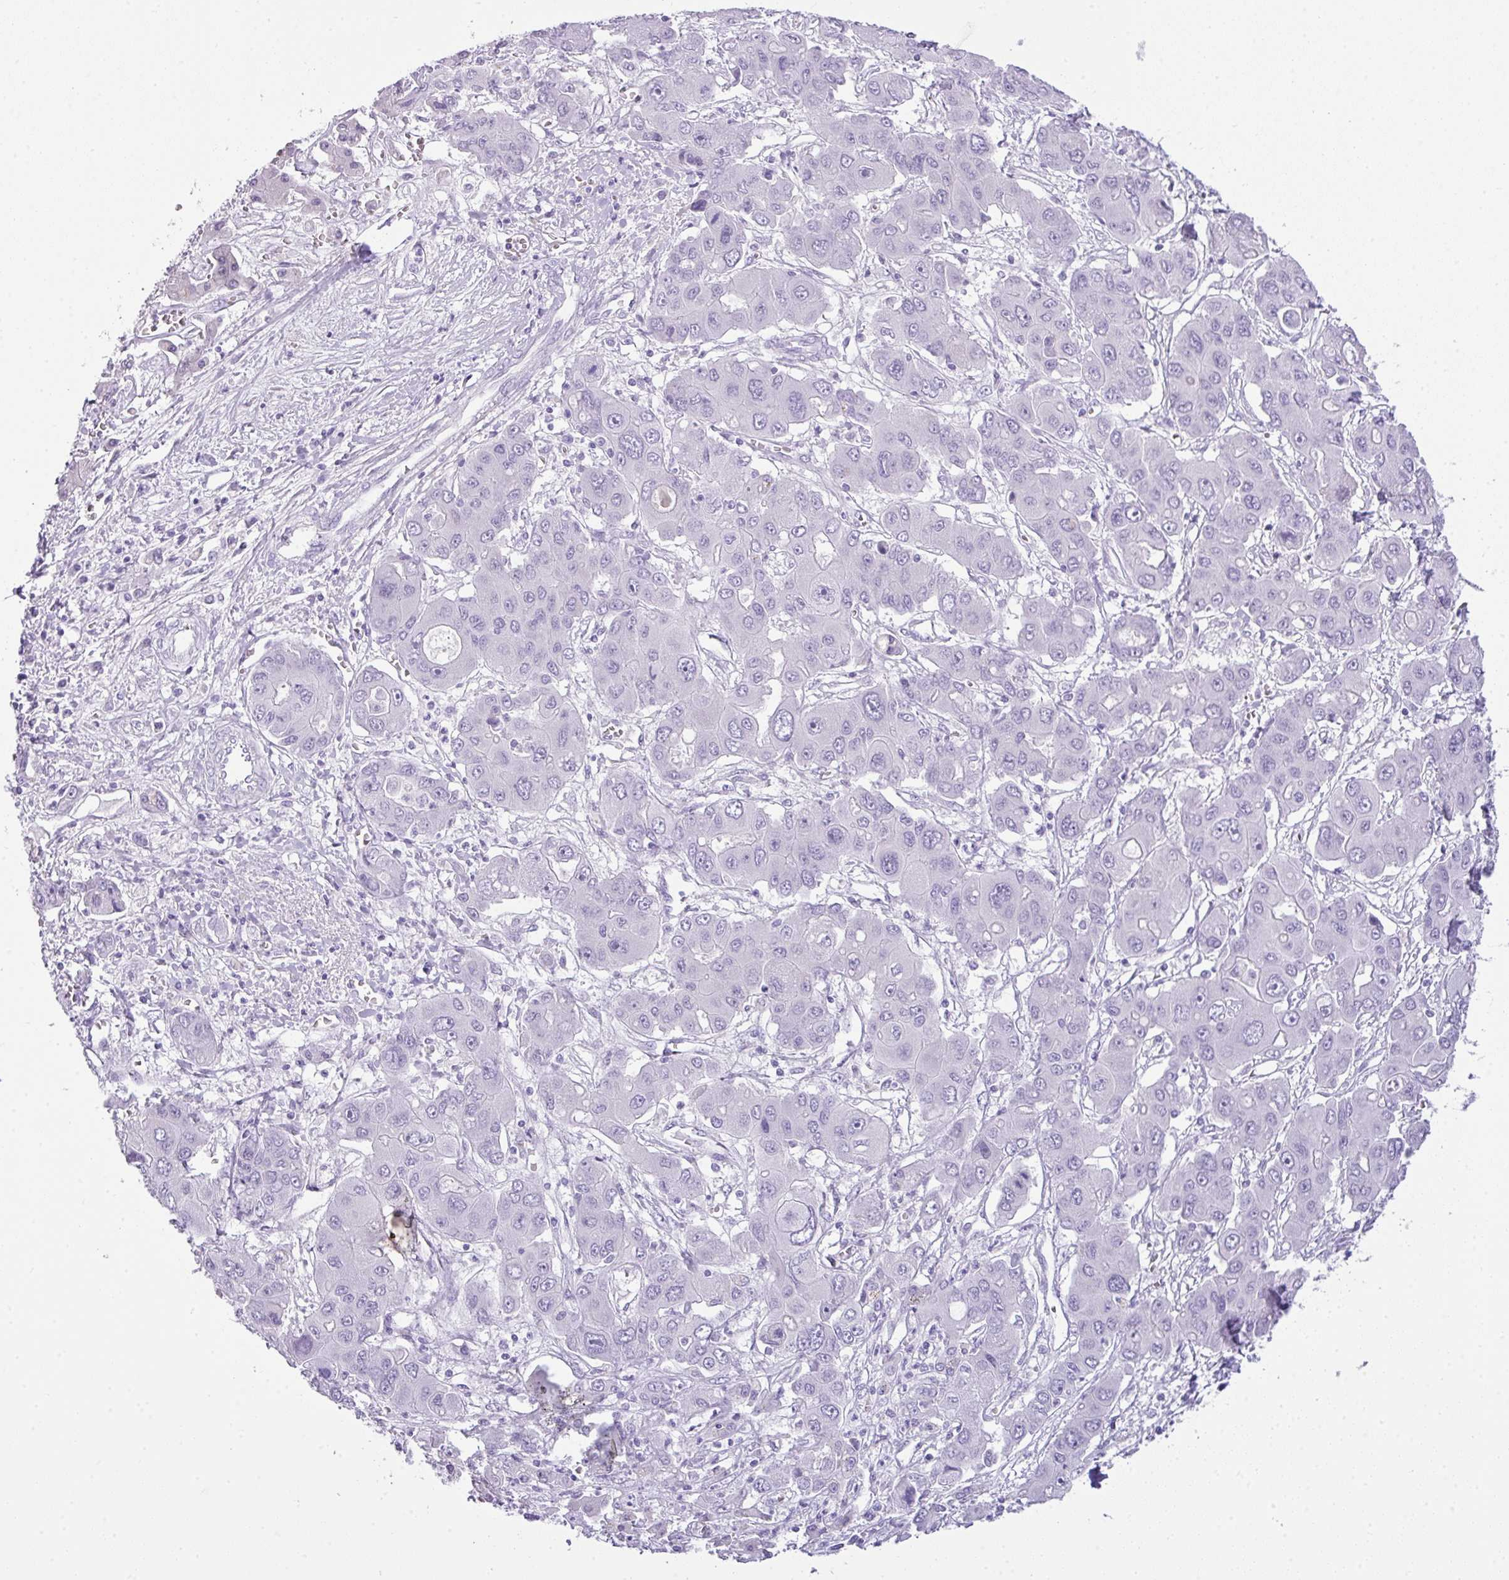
{"staining": {"intensity": "negative", "quantity": "none", "location": "none"}, "tissue": "liver cancer", "cell_type": "Tumor cells", "image_type": "cancer", "snomed": [{"axis": "morphology", "description": "Cholangiocarcinoma"}, {"axis": "topography", "description": "Liver"}], "caption": "Tumor cells are negative for brown protein staining in cholangiocarcinoma (liver). (DAB (3,3'-diaminobenzidine) immunohistochemistry with hematoxylin counter stain).", "gene": "TNP1", "patient": {"sex": "male", "age": 67}}